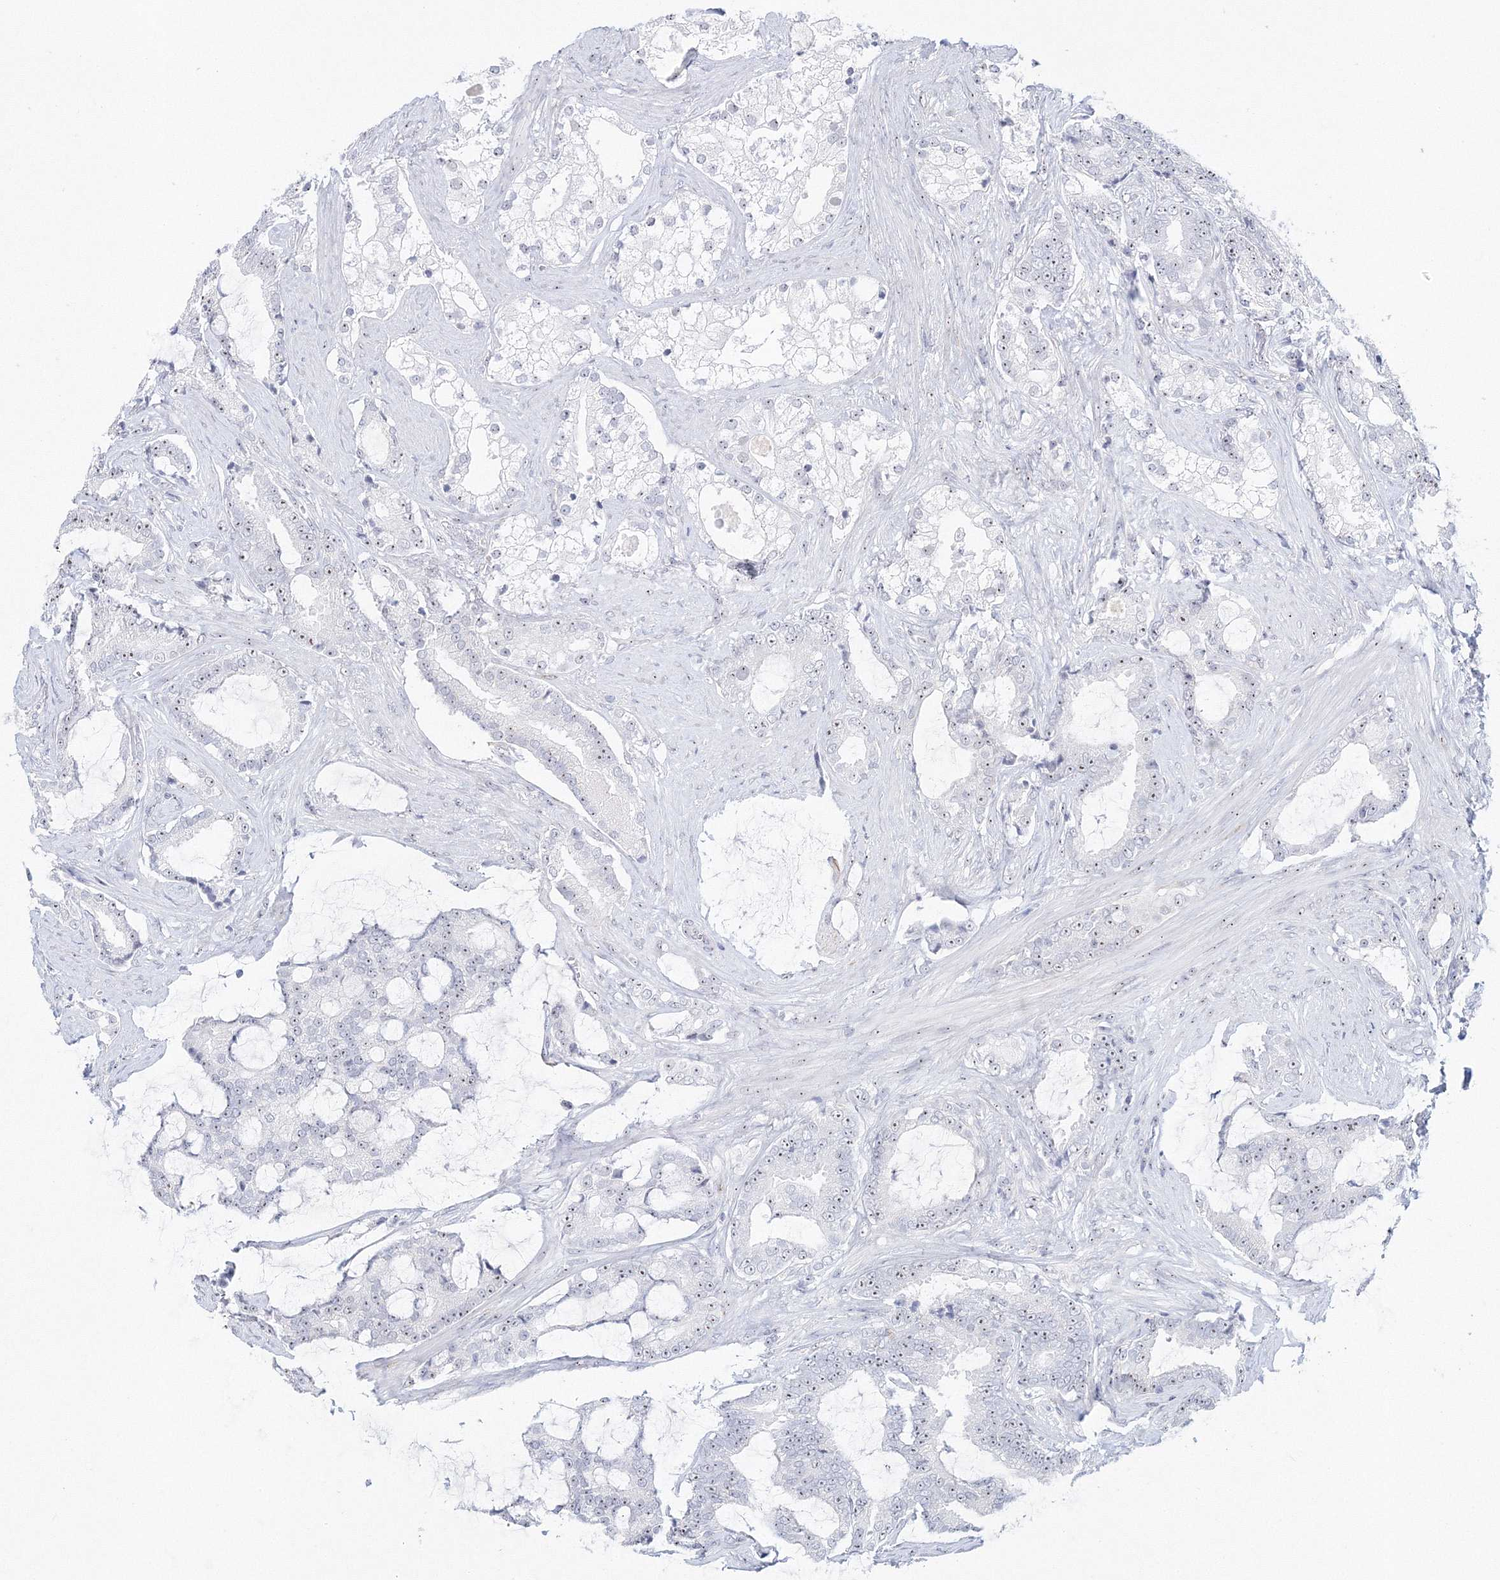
{"staining": {"intensity": "weak", "quantity": "25%-75%", "location": "nuclear"}, "tissue": "prostate cancer", "cell_type": "Tumor cells", "image_type": "cancer", "snomed": [{"axis": "morphology", "description": "Adenocarcinoma, Low grade"}, {"axis": "topography", "description": "Prostate"}], "caption": "Immunohistochemistry image of neoplastic tissue: prostate low-grade adenocarcinoma stained using IHC reveals low levels of weak protein expression localized specifically in the nuclear of tumor cells, appearing as a nuclear brown color.", "gene": "SIRT7", "patient": {"sex": "male", "age": 58}}